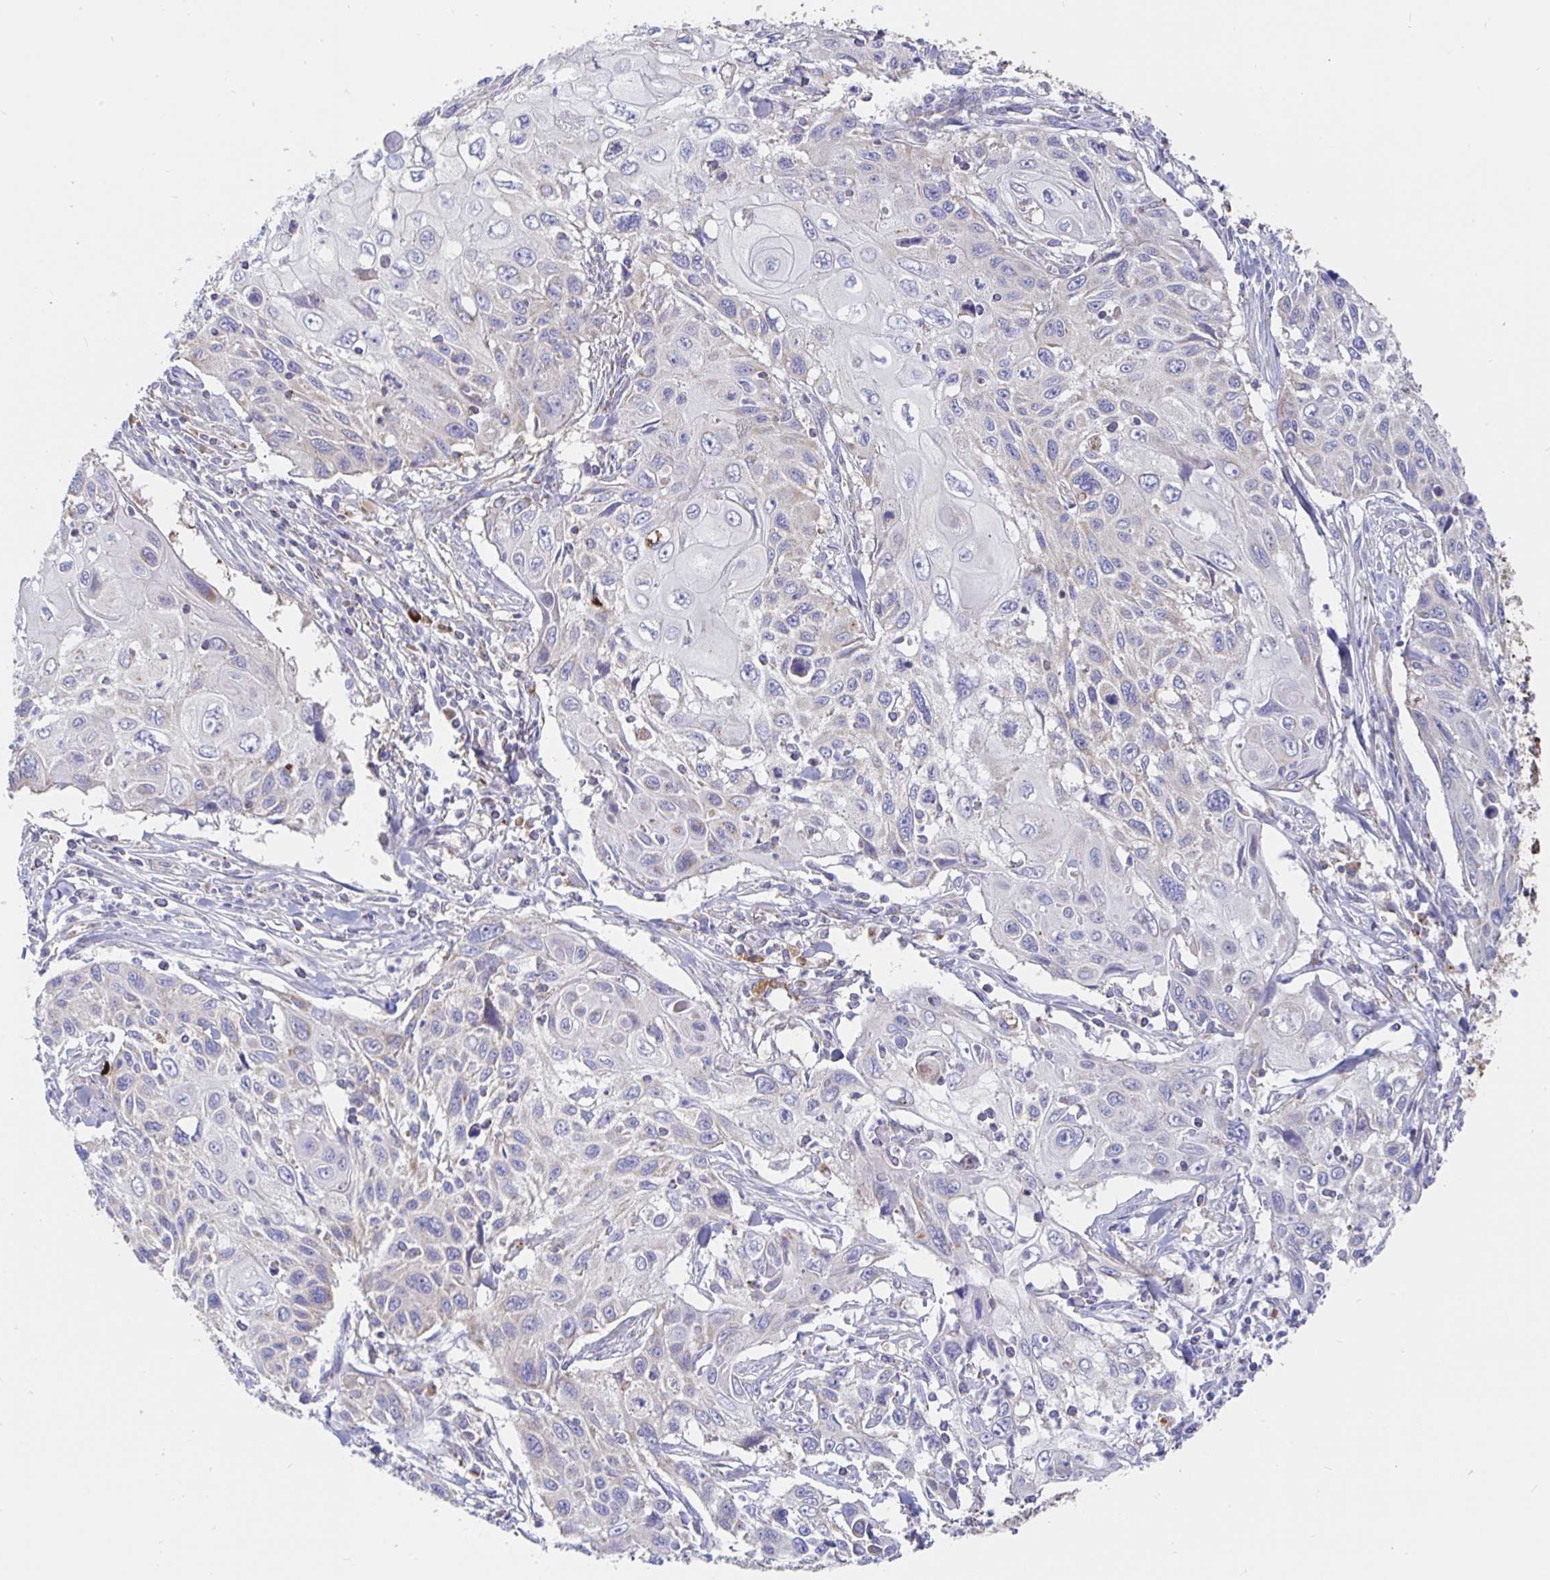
{"staining": {"intensity": "negative", "quantity": "none", "location": "none"}, "tissue": "cervical cancer", "cell_type": "Tumor cells", "image_type": "cancer", "snomed": [{"axis": "morphology", "description": "Squamous cell carcinoma, NOS"}, {"axis": "topography", "description": "Cervix"}], "caption": "Cervical squamous cell carcinoma was stained to show a protein in brown. There is no significant expression in tumor cells.", "gene": "PRDX3", "patient": {"sex": "female", "age": 70}}